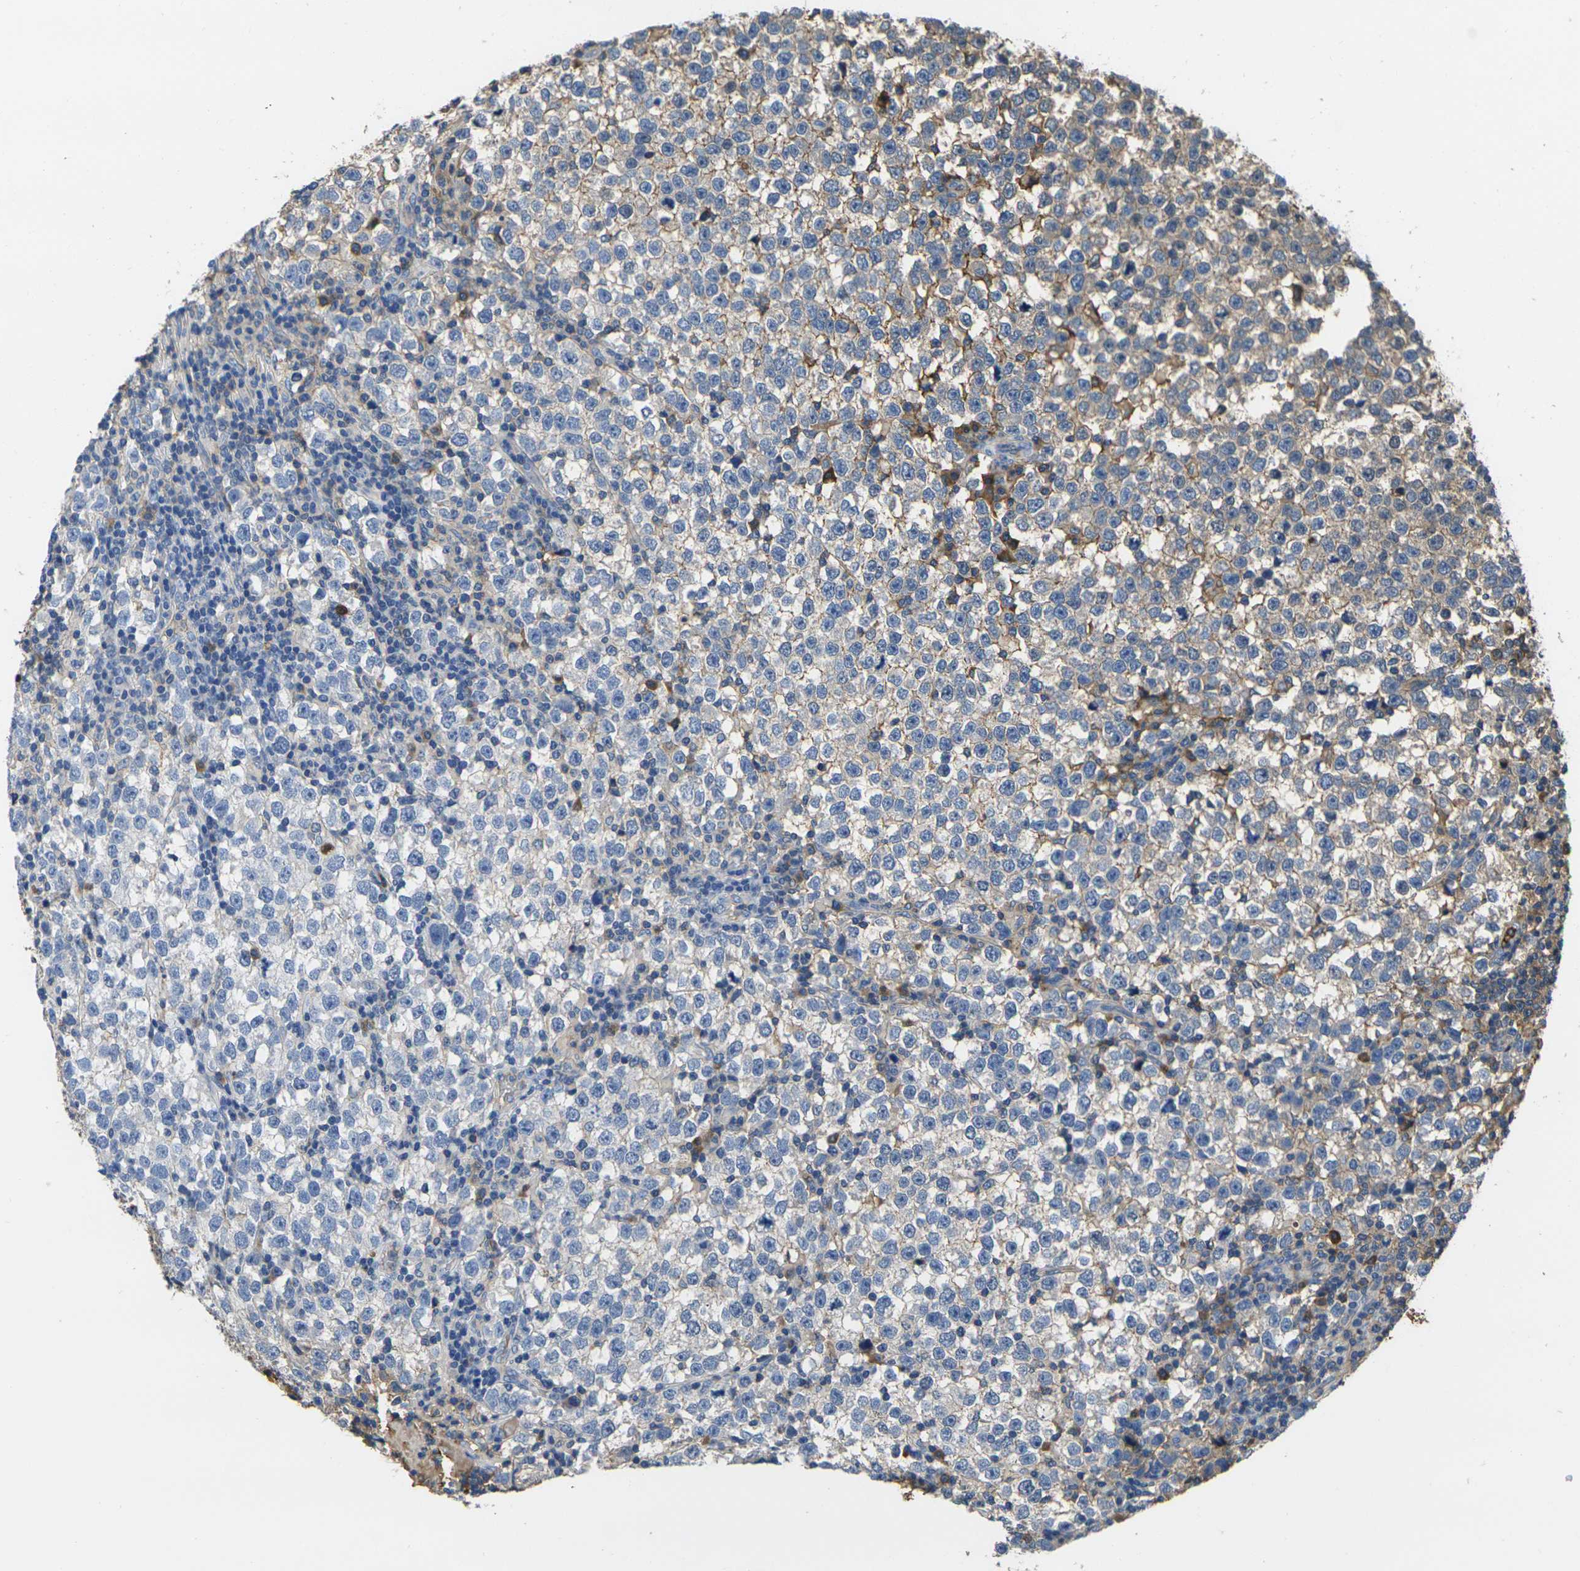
{"staining": {"intensity": "moderate", "quantity": "<25%", "location": "cytoplasmic/membranous"}, "tissue": "testis cancer", "cell_type": "Tumor cells", "image_type": "cancer", "snomed": [{"axis": "morphology", "description": "Seminoma, NOS"}, {"axis": "topography", "description": "Testis"}], "caption": "Brown immunohistochemical staining in testis cancer demonstrates moderate cytoplasmic/membranous expression in about <25% of tumor cells.", "gene": "GREM2", "patient": {"sex": "male", "age": 43}}